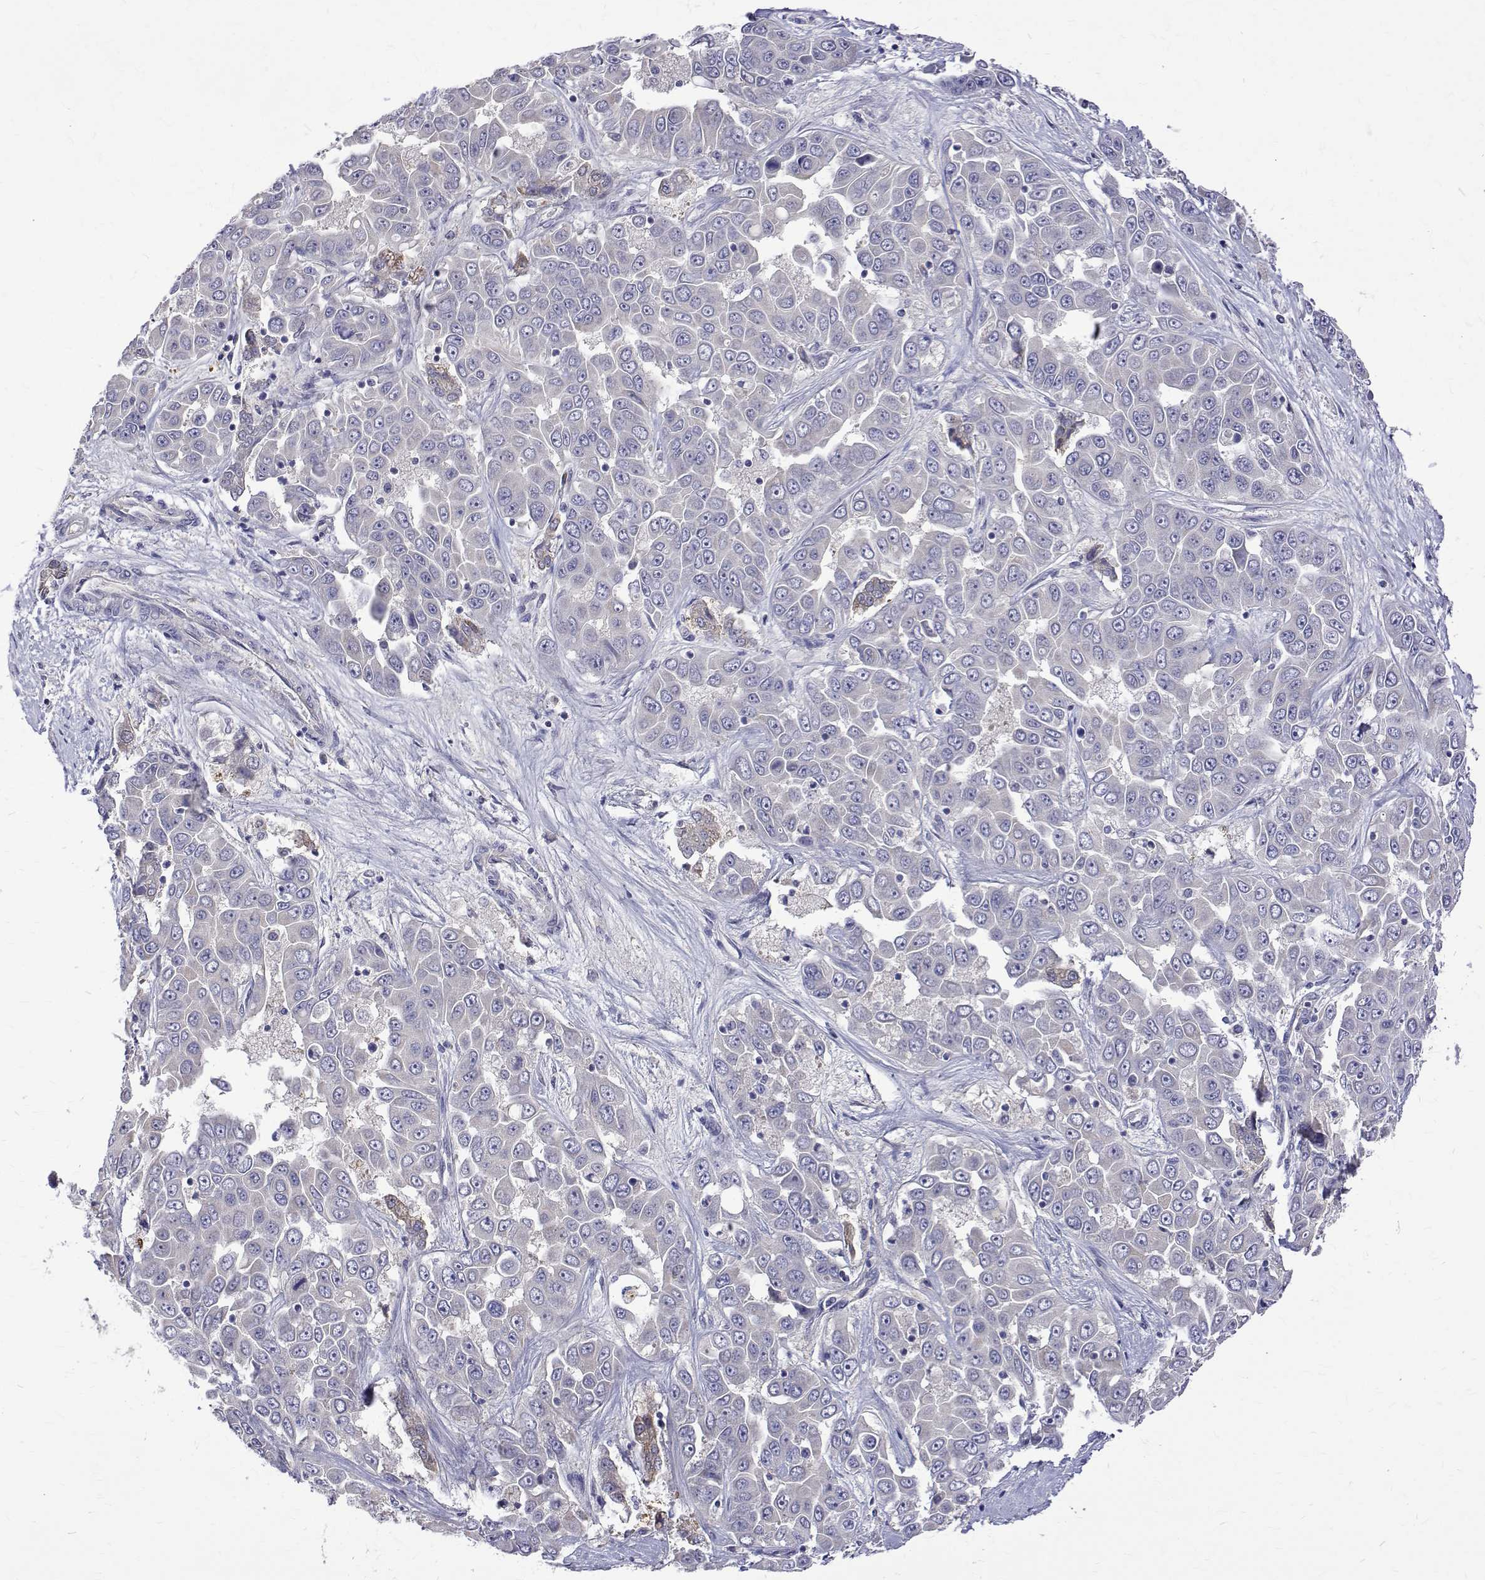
{"staining": {"intensity": "negative", "quantity": "none", "location": "none"}, "tissue": "liver cancer", "cell_type": "Tumor cells", "image_type": "cancer", "snomed": [{"axis": "morphology", "description": "Cholangiocarcinoma"}, {"axis": "topography", "description": "Liver"}], "caption": "This is an immunohistochemistry histopathology image of human liver cholangiocarcinoma. There is no expression in tumor cells.", "gene": "PADI1", "patient": {"sex": "female", "age": 52}}